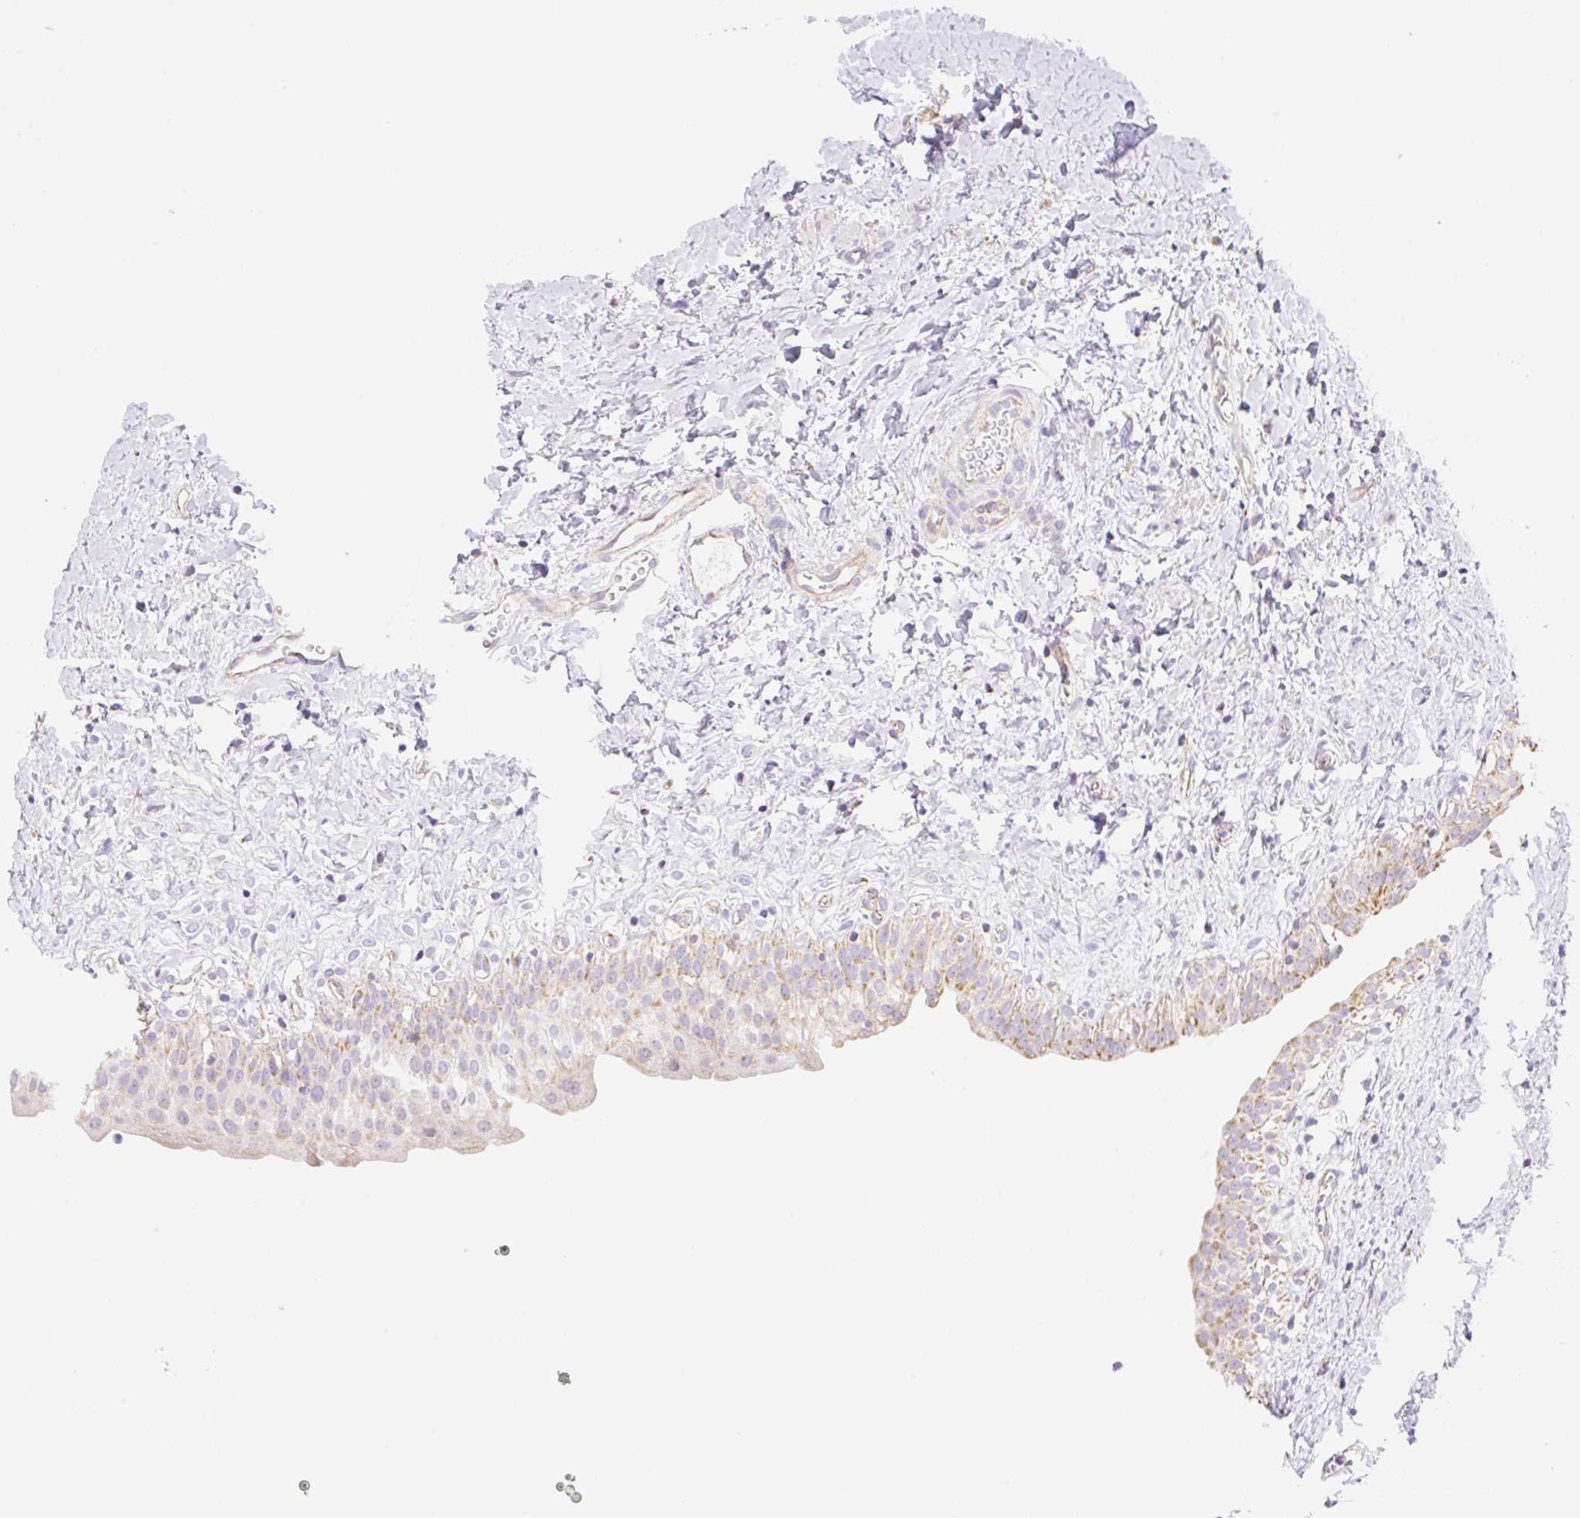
{"staining": {"intensity": "moderate", "quantity": "25%-75%", "location": "cytoplasmic/membranous"}, "tissue": "urinary bladder", "cell_type": "Urothelial cells", "image_type": "normal", "snomed": [{"axis": "morphology", "description": "Normal tissue, NOS"}, {"axis": "topography", "description": "Urinary bladder"}], "caption": "Immunohistochemical staining of unremarkable human urinary bladder exhibits moderate cytoplasmic/membranous protein staining in approximately 25%-75% of urothelial cells. (DAB = brown stain, brightfield microscopy at high magnification).", "gene": "ESAM", "patient": {"sex": "male", "age": 51}}